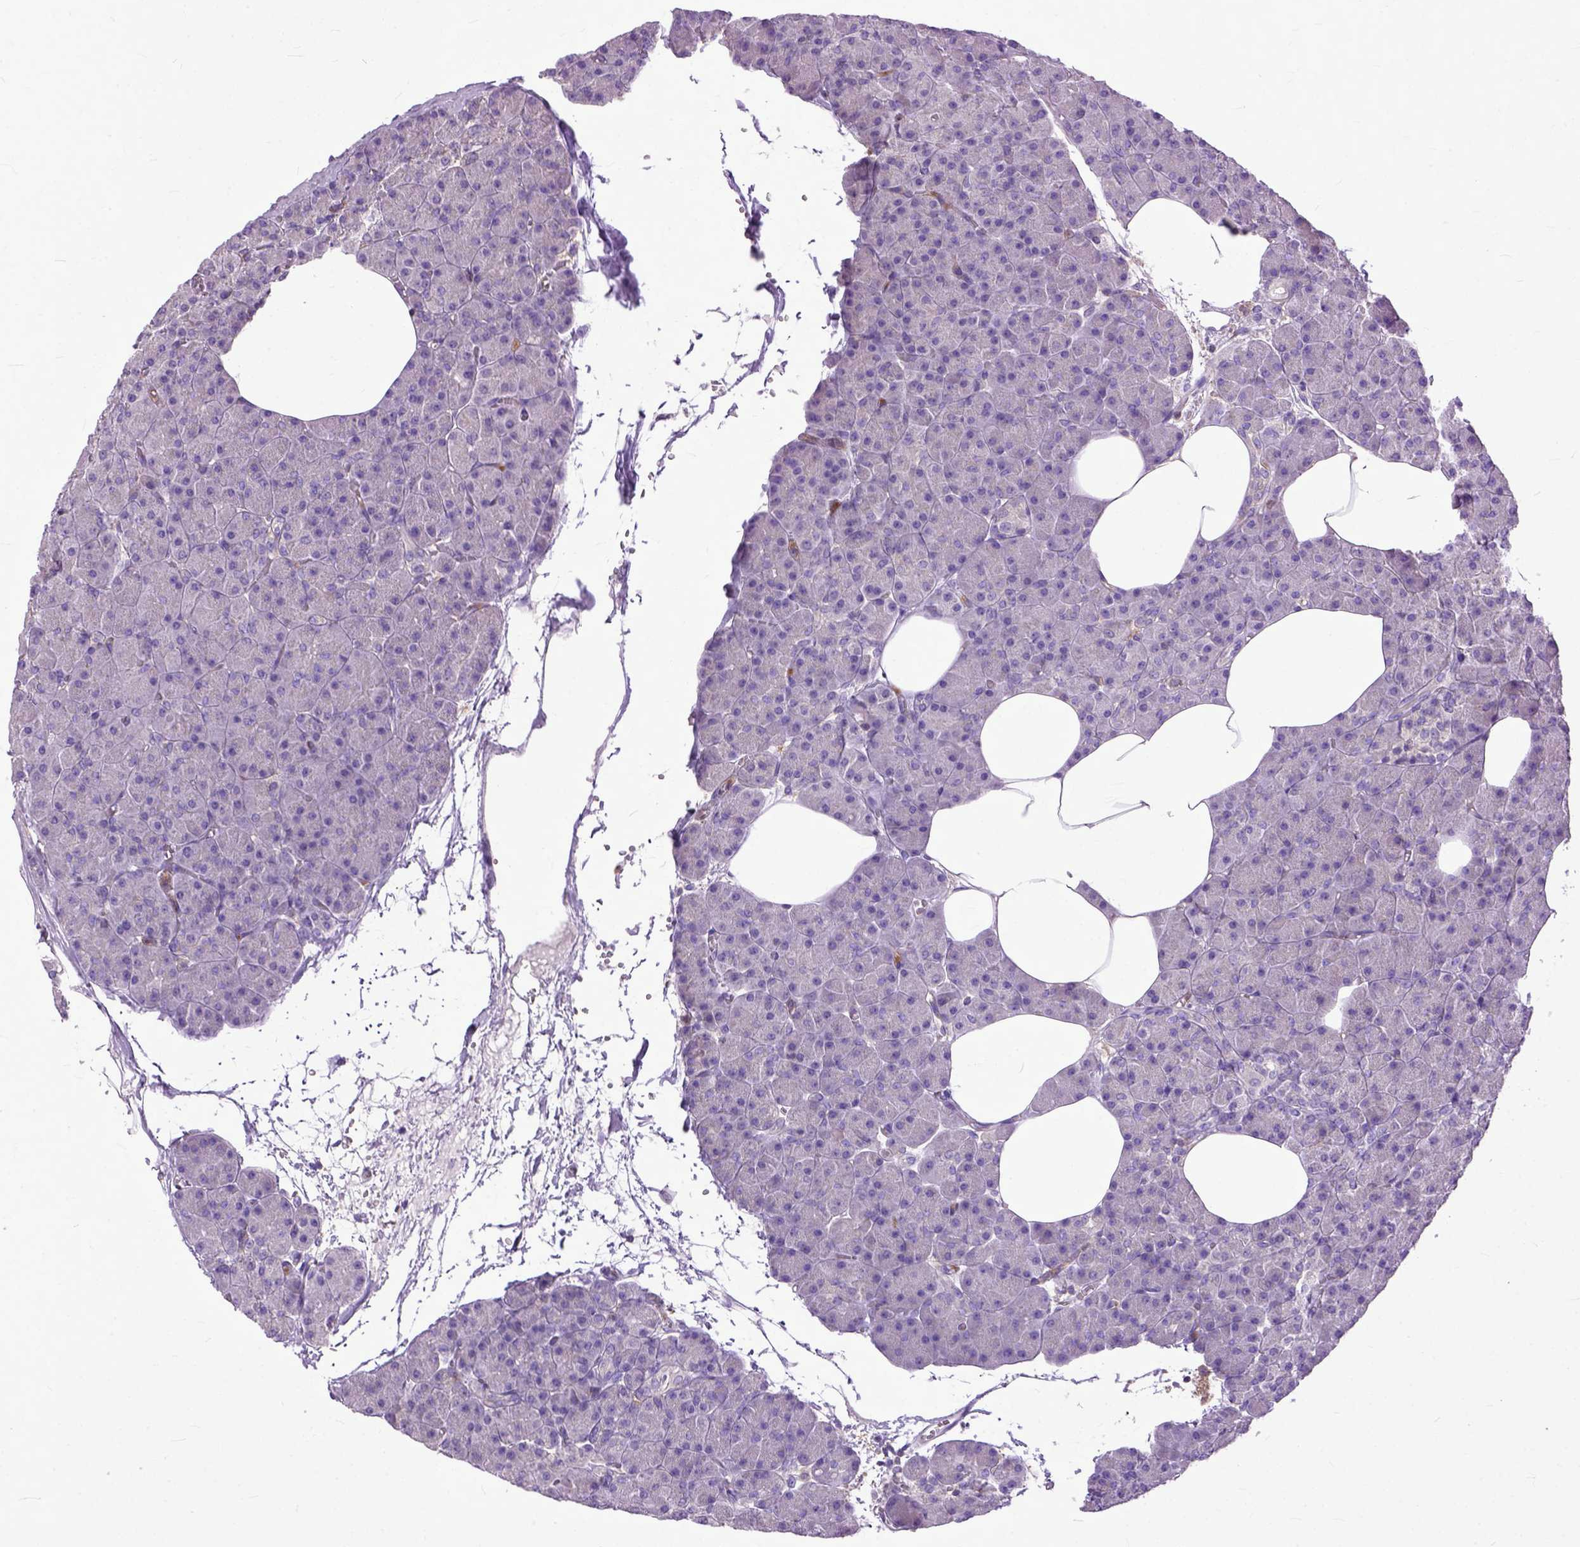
{"staining": {"intensity": "weak", "quantity": "25%-75%", "location": "cytoplasmic/membranous"}, "tissue": "pancreas", "cell_type": "Exocrine glandular cells", "image_type": "normal", "snomed": [{"axis": "morphology", "description": "Normal tissue, NOS"}, {"axis": "topography", "description": "Pancreas"}], "caption": "Exocrine glandular cells reveal low levels of weak cytoplasmic/membranous expression in about 25%-75% of cells in benign pancreas. The staining is performed using DAB brown chromogen to label protein expression. The nuclei are counter-stained blue using hematoxylin.", "gene": "NAMPT", "patient": {"sex": "female", "age": 45}}